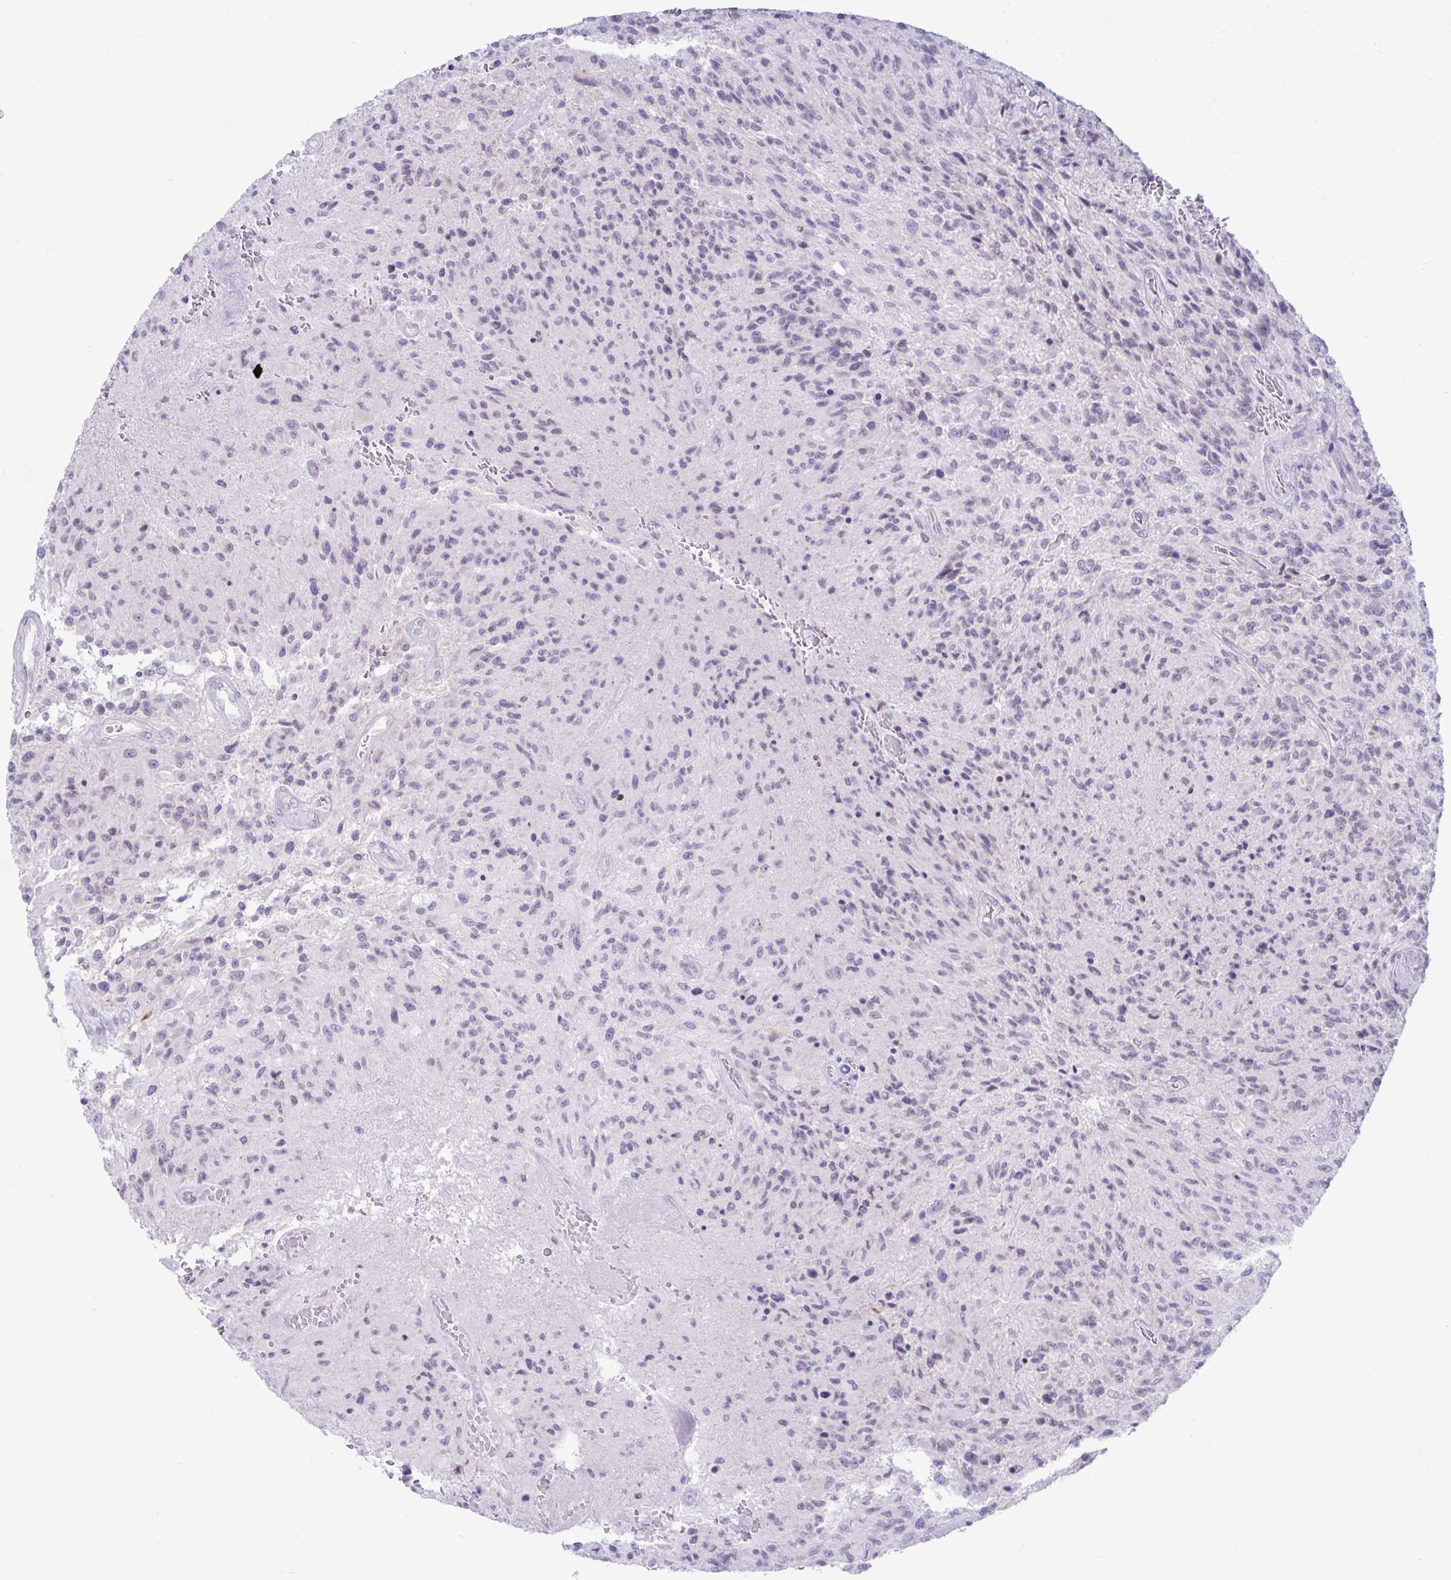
{"staining": {"intensity": "negative", "quantity": "none", "location": "none"}, "tissue": "glioma", "cell_type": "Tumor cells", "image_type": "cancer", "snomed": [{"axis": "morphology", "description": "Normal tissue, NOS"}, {"axis": "morphology", "description": "Glioma, malignant, High grade"}, {"axis": "topography", "description": "Cerebral cortex"}], "caption": "Immunohistochemistry (IHC) image of human glioma stained for a protein (brown), which demonstrates no positivity in tumor cells.", "gene": "OR7A5", "patient": {"sex": "male", "age": 56}}